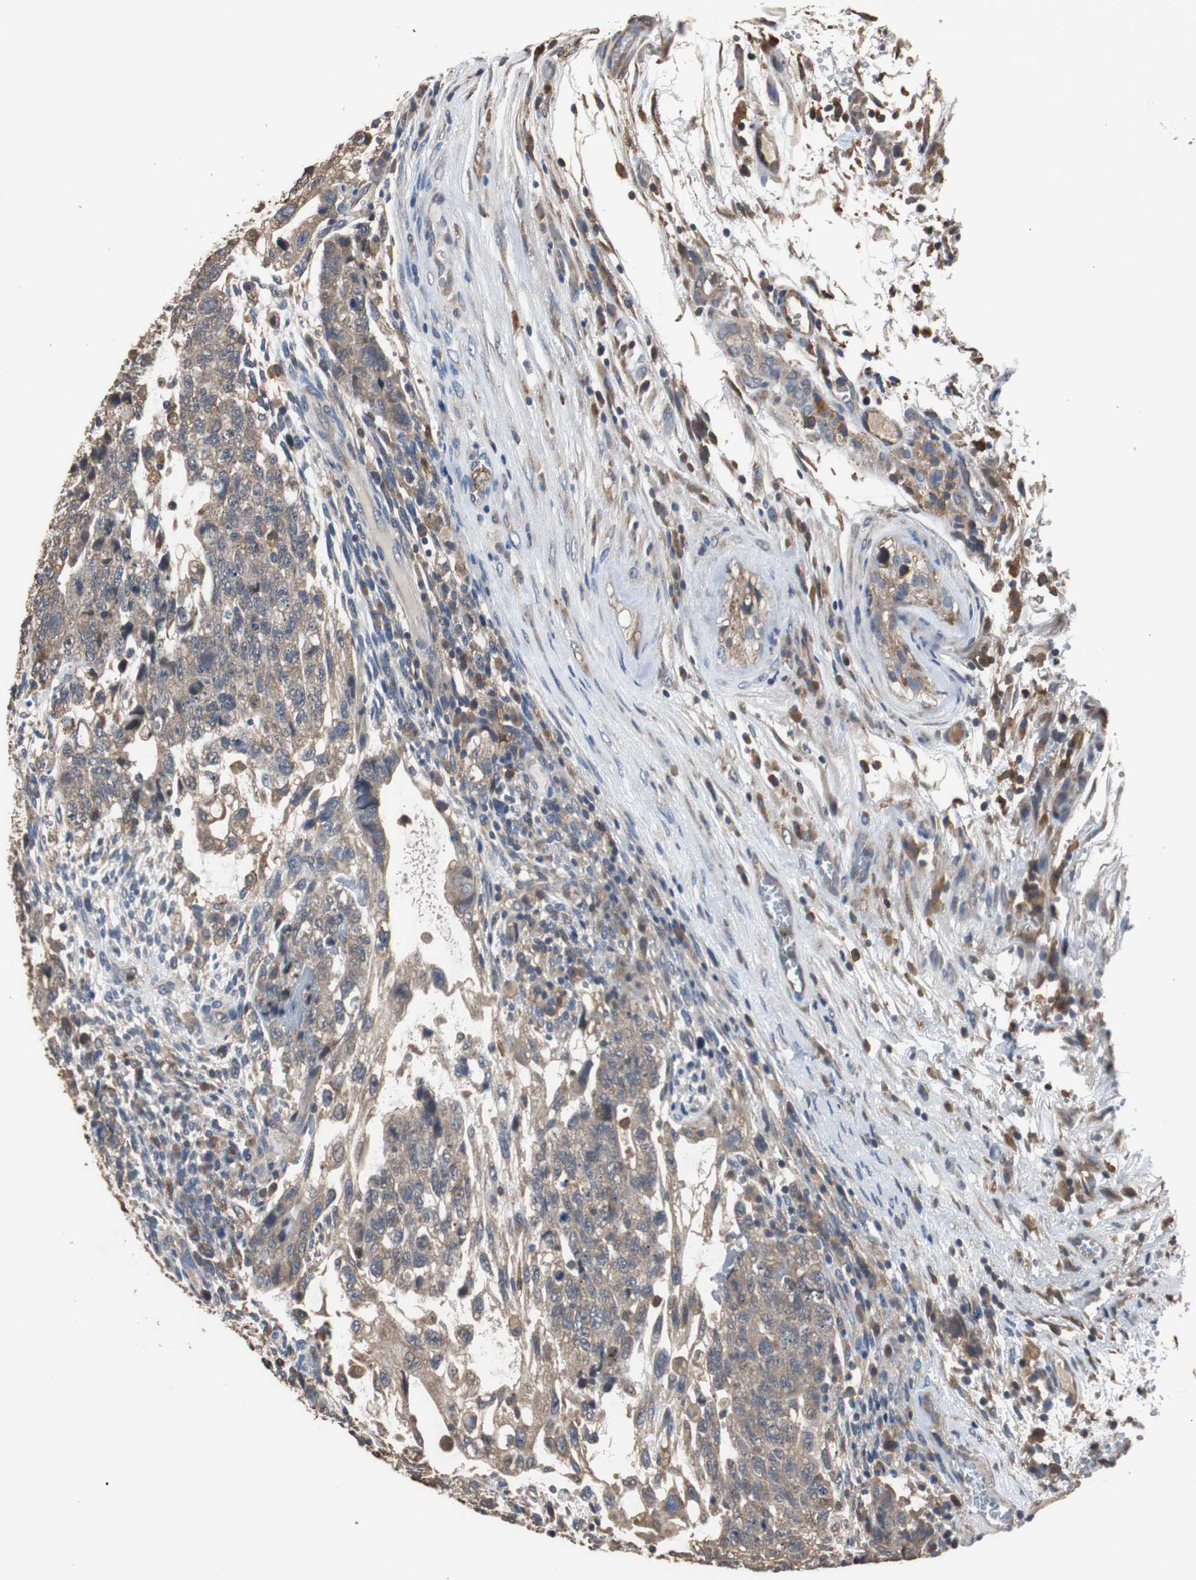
{"staining": {"intensity": "weak", "quantity": ">75%", "location": "cytoplasmic/membranous"}, "tissue": "testis cancer", "cell_type": "Tumor cells", "image_type": "cancer", "snomed": [{"axis": "morphology", "description": "Normal tissue, NOS"}, {"axis": "morphology", "description": "Carcinoma, Embryonal, NOS"}, {"axis": "topography", "description": "Testis"}], "caption": "Immunohistochemistry (IHC) (DAB (3,3'-diaminobenzidine)) staining of testis cancer (embryonal carcinoma) displays weak cytoplasmic/membranous protein positivity in approximately >75% of tumor cells.", "gene": "SCIMP", "patient": {"sex": "male", "age": 36}}